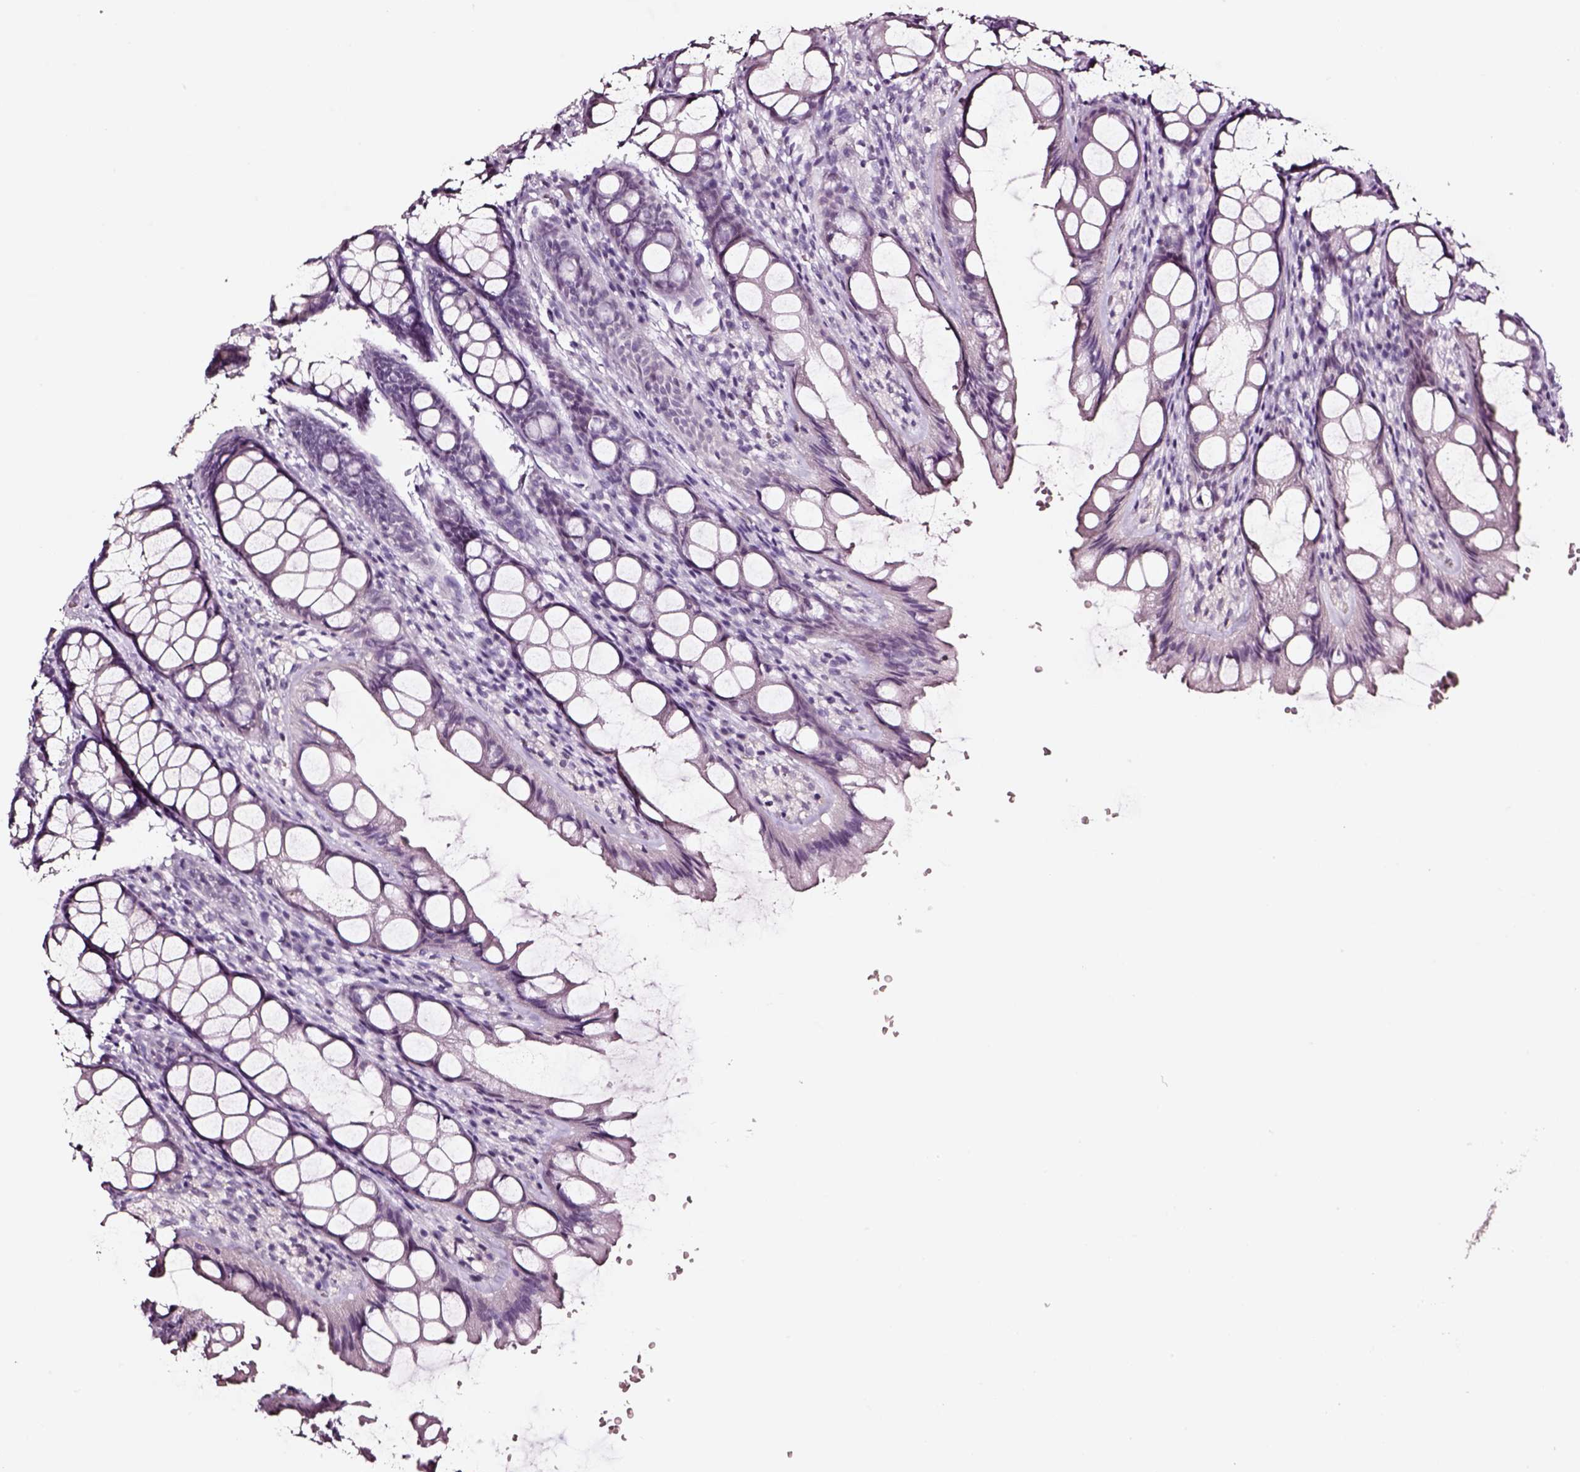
{"staining": {"intensity": "negative", "quantity": "none", "location": "none"}, "tissue": "colon", "cell_type": "Endothelial cells", "image_type": "normal", "snomed": [{"axis": "morphology", "description": "Normal tissue, NOS"}, {"axis": "topography", "description": "Colon"}], "caption": "The IHC micrograph has no significant staining in endothelial cells of colon. (DAB (3,3'-diaminobenzidine) immunohistochemistry, high magnification).", "gene": "SMIM17", "patient": {"sex": "male", "age": 47}}